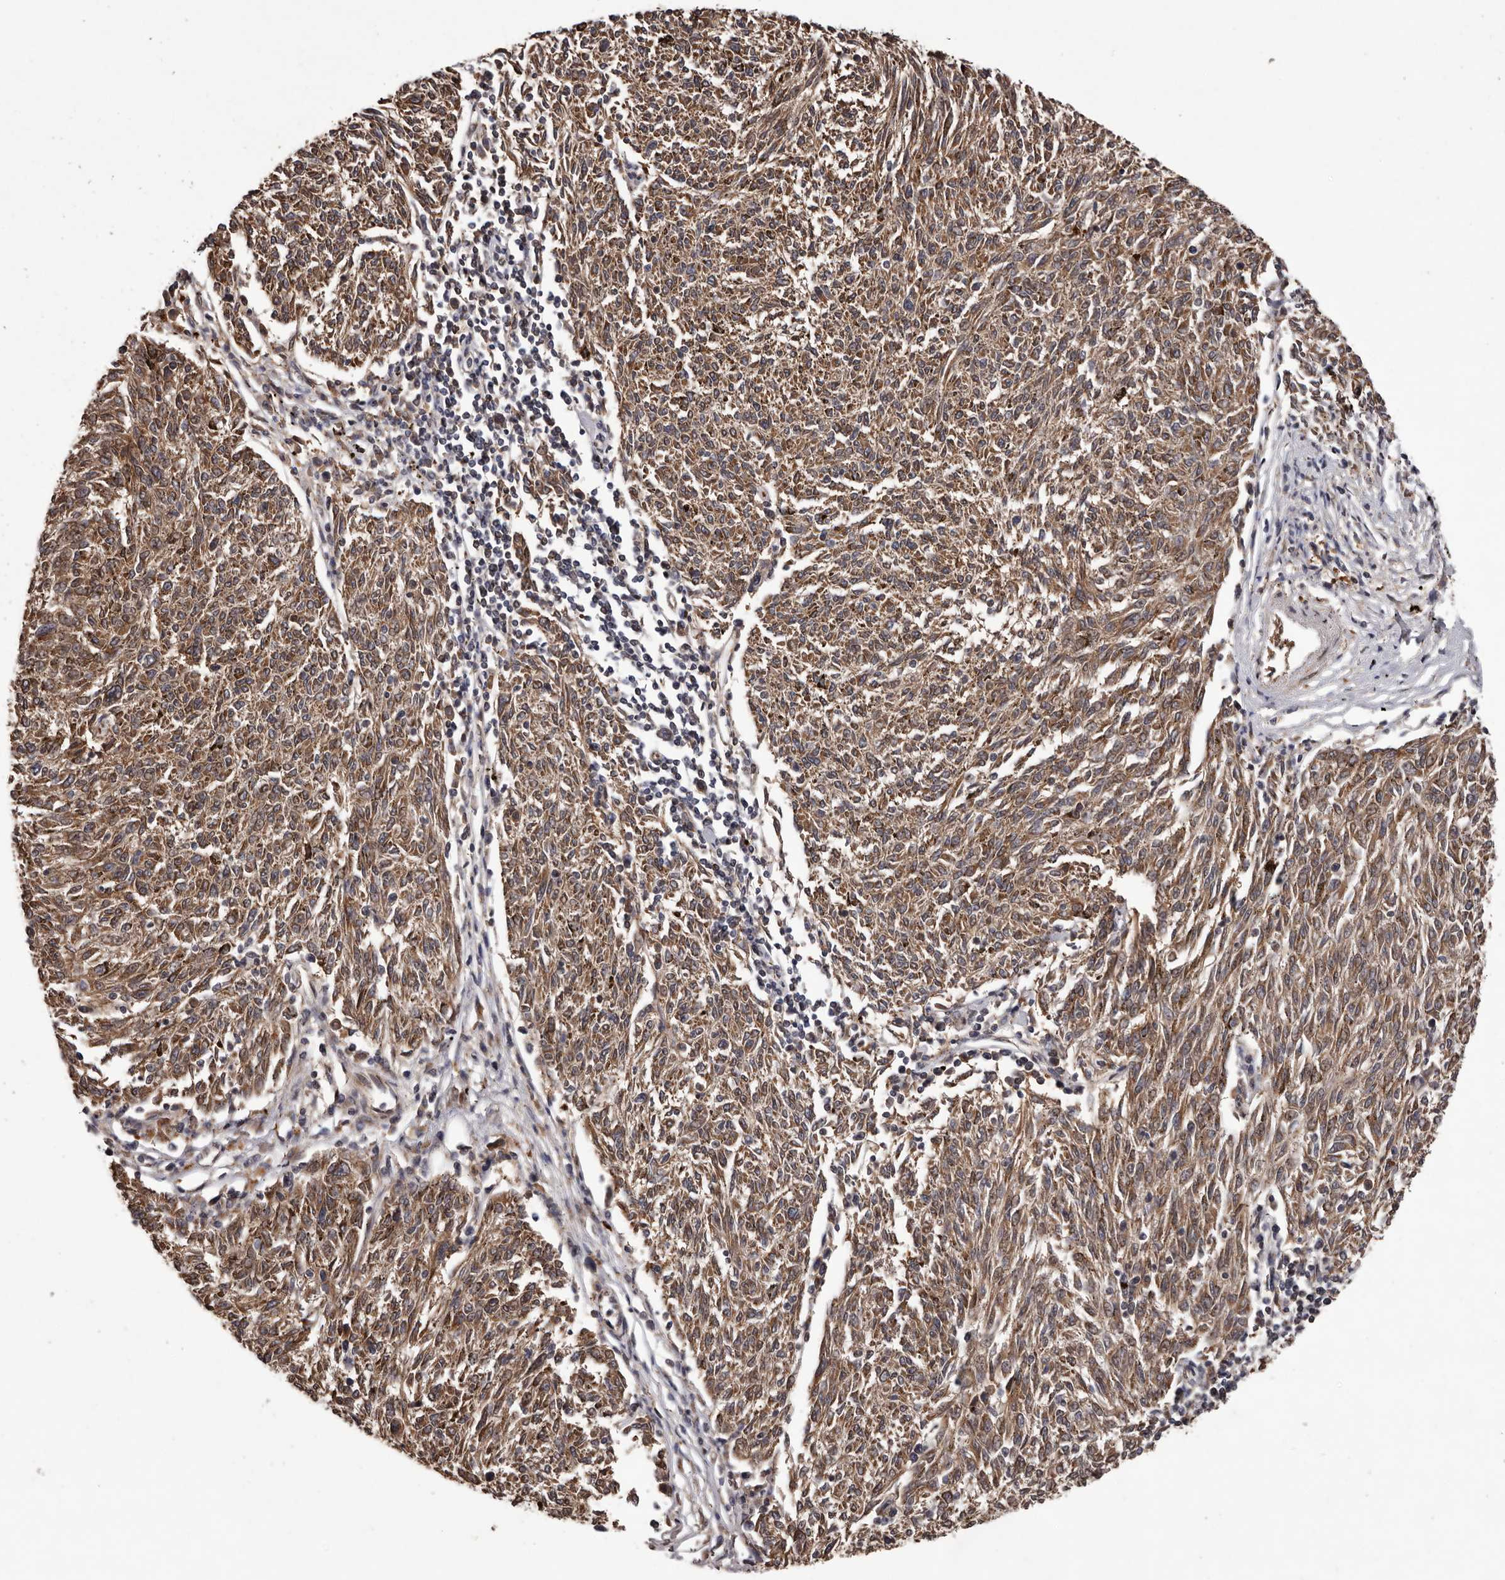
{"staining": {"intensity": "moderate", "quantity": ">75%", "location": "cytoplasmic/membranous"}, "tissue": "melanoma", "cell_type": "Tumor cells", "image_type": "cancer", "snomed": [{"axis": "morphology", "description": "Malignant melanoma, NOS"}, {"axis": "topography", "description": "Skin"}], "caption": "Approximately >75% of tumor cells in malignant melanoma show moderate cytoplasmic/membranous protein positivity as visualized by brown immunohistochemical staining.", "gene": "GADD45B", "patient": {"sex": "female", "age": 72}}